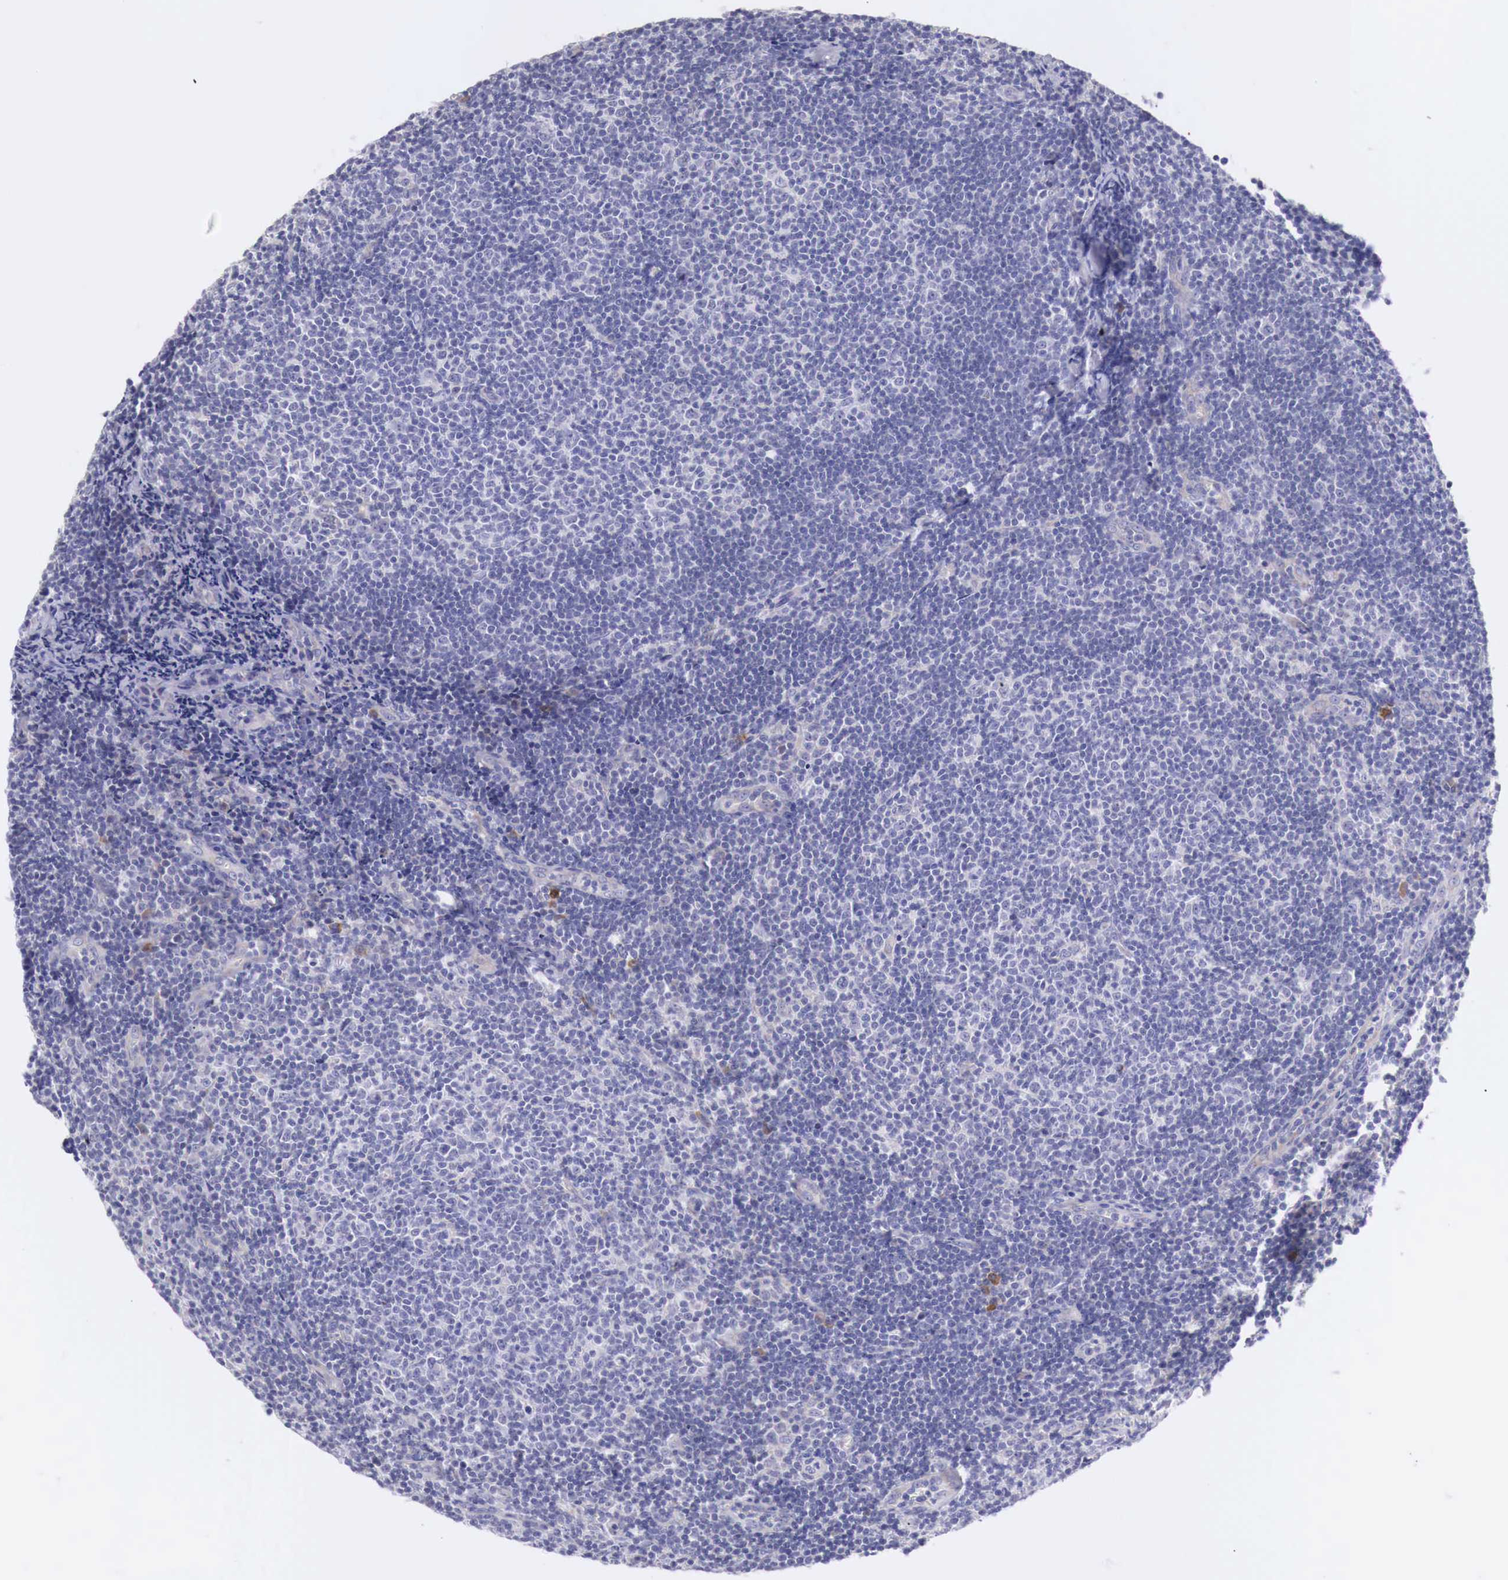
{"staining": {"intensity": "negative", "quantity": "none", "location": "none"}, "tissue": "lymphoma", "cell_type": "Tumor cells", "image_type": "cancer", "snomed": [{"axis": "morphology", "description": "Malignant lymphoma, non-Hodgkin's type, Low grade"}, {"axis": "topography", "description": "Lymph node"}], "caption": "This histopathology image is of malignant lymphoma, non-Hodgkin's type (low-grade) stained with IHC to label a protein in brown with the nuclei are counter-stained blue. There is no positivity in tumor cells. (DAB (3,3'-diaminobenzidine) immunohistochemistry, high magnification).", "gene": "NREP", "patient": {"sex": "male", "age": 49}}